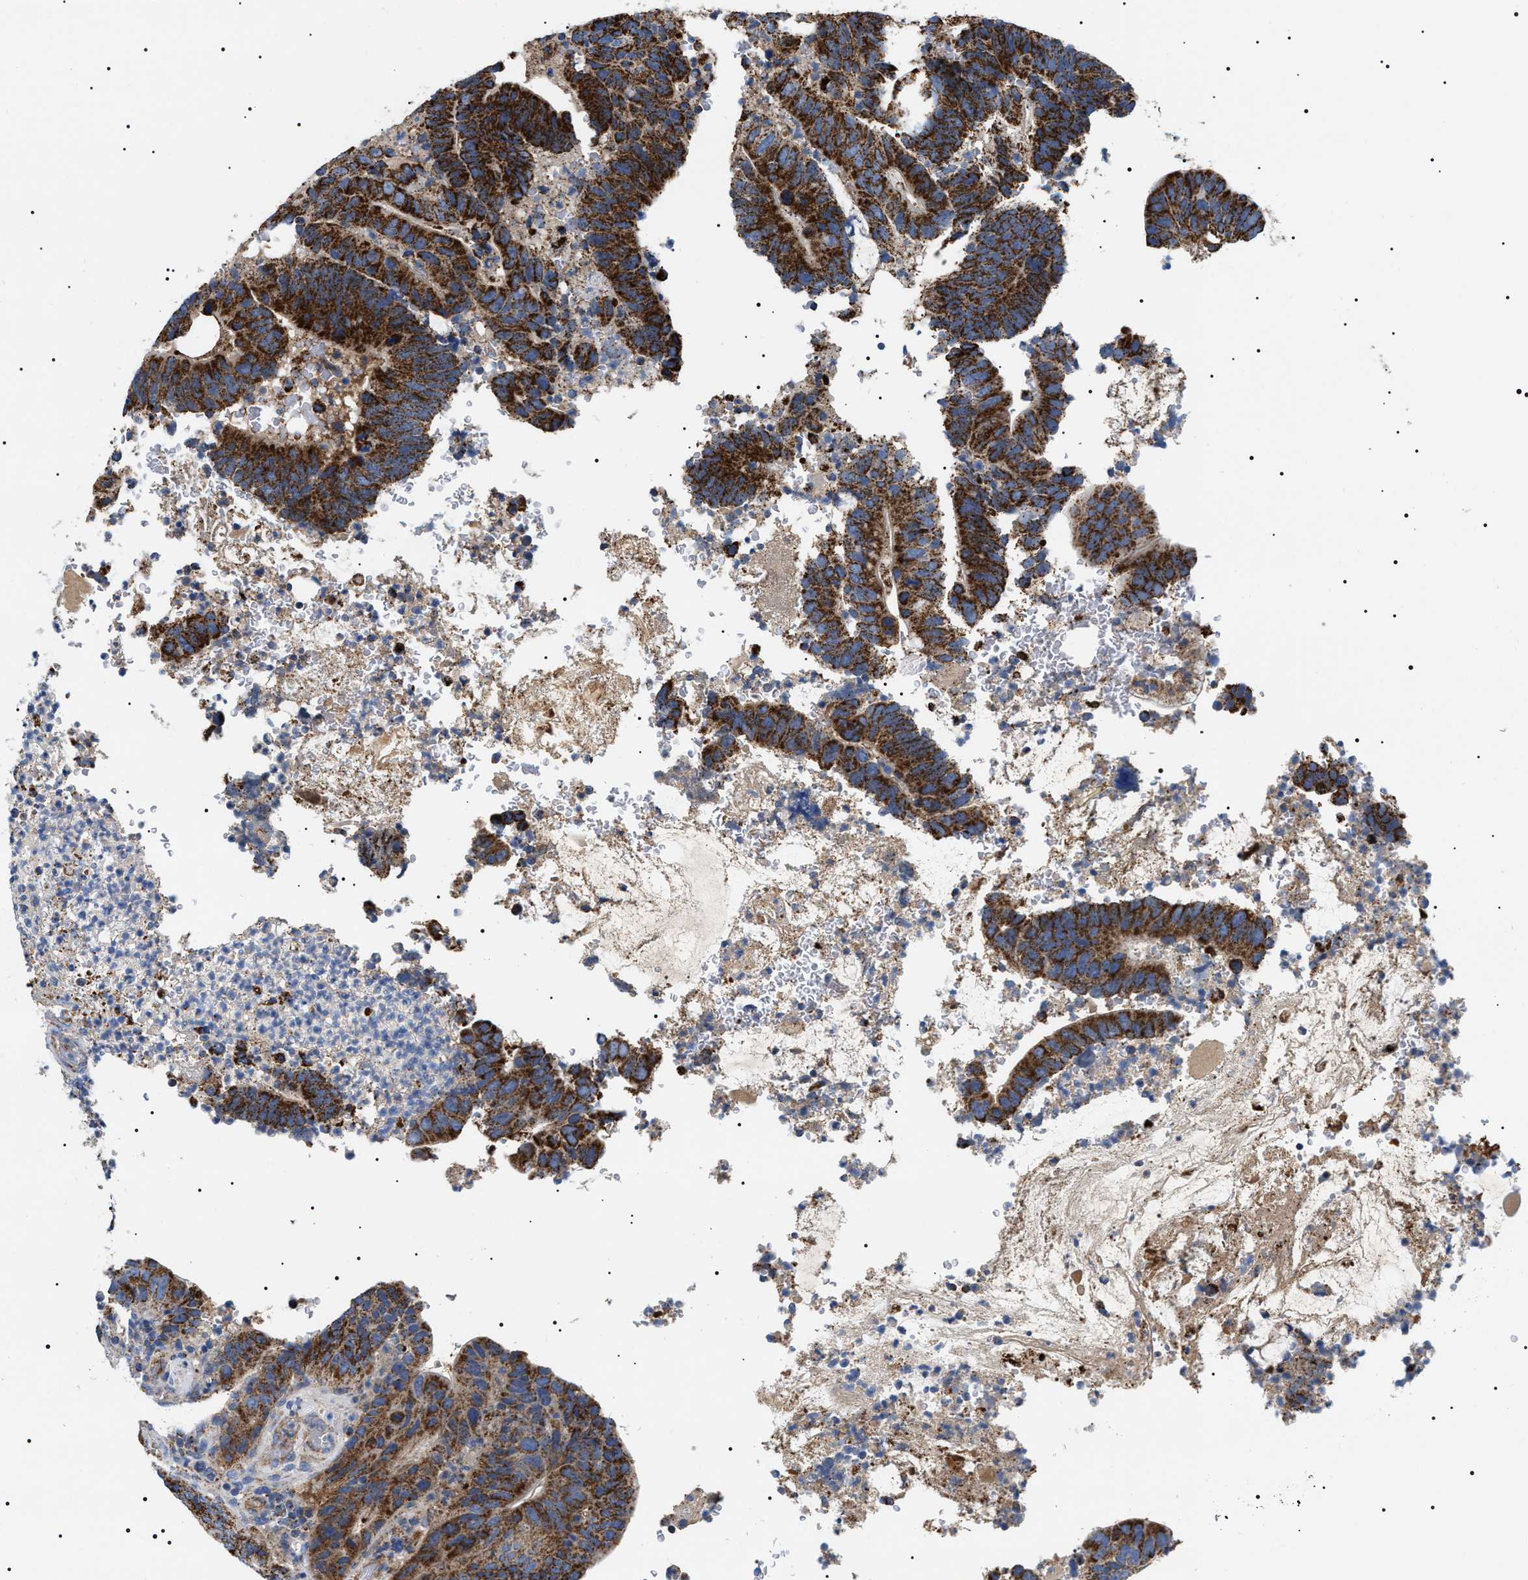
{"staining": {"intensity": "strong", "quantity": ">75%", "location": "cytoplasmic/membranous"}, "tissue": "colorectal cancer", "cell_type": "Tumor cells", "image_type": "cancer", "snomed": [{"axis": "morphology", "description": "Adenocarcinoma, NOS"}, {"axis": "topography", "description": "Colon"}], "caption": "Immunohistochemistry staining of colorectal cancer, which exhibits high levels of strong cytoplasmic/membranous positivity in about >75% of tumor cells indicating strong cytoplasmic/membranous protein positivity. The staining was performed using DAB (3,3'-diaminobenzidine) (brown) for protein detection and nuclei were counterstained in hematoxylin (blue).", "gene": "OXSM", "patient": {"sex": "male", "age": 56}}